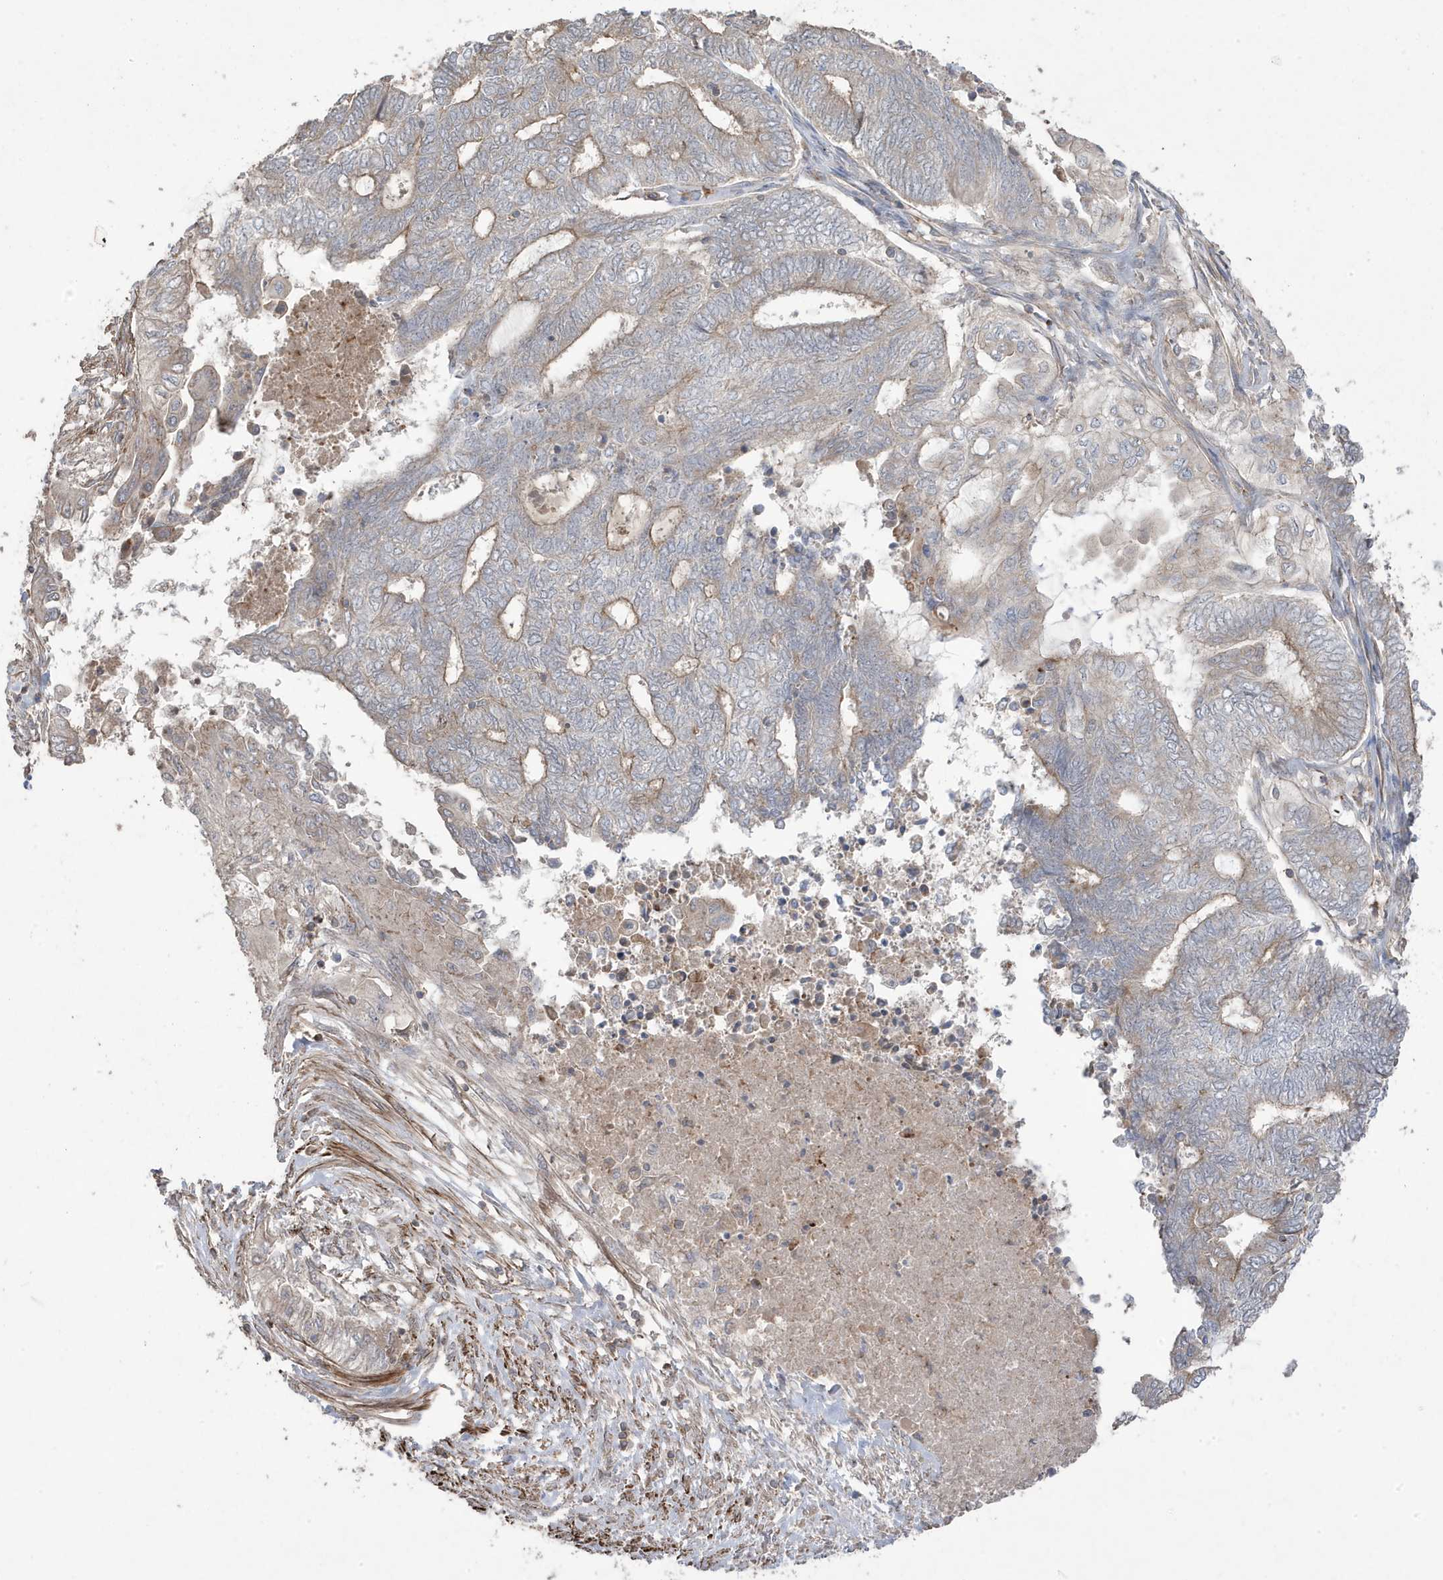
{"staining": {"intensity": "moderate", "quantity": "<25%", "location": "cytoplasmic/membranous"}, "tissue": "endometrial cancer", "cell_type": "Tumor cells", "image_type": "cancer", "snomed": [{"axis": "morphology", "description": "Adenocarcinoma, NOS"}, {"axis": "topography", "description": "Uterus"}, {"axis": "topography", "description": "Endometrium"}], "caption": "A micrograph of endometrial cancer stained for a protein displays moderate cytoplasmic/membranous brown staining in tumor cells.", "gene": "CETN3", "patient": {"sex": "female", "age": 70}}